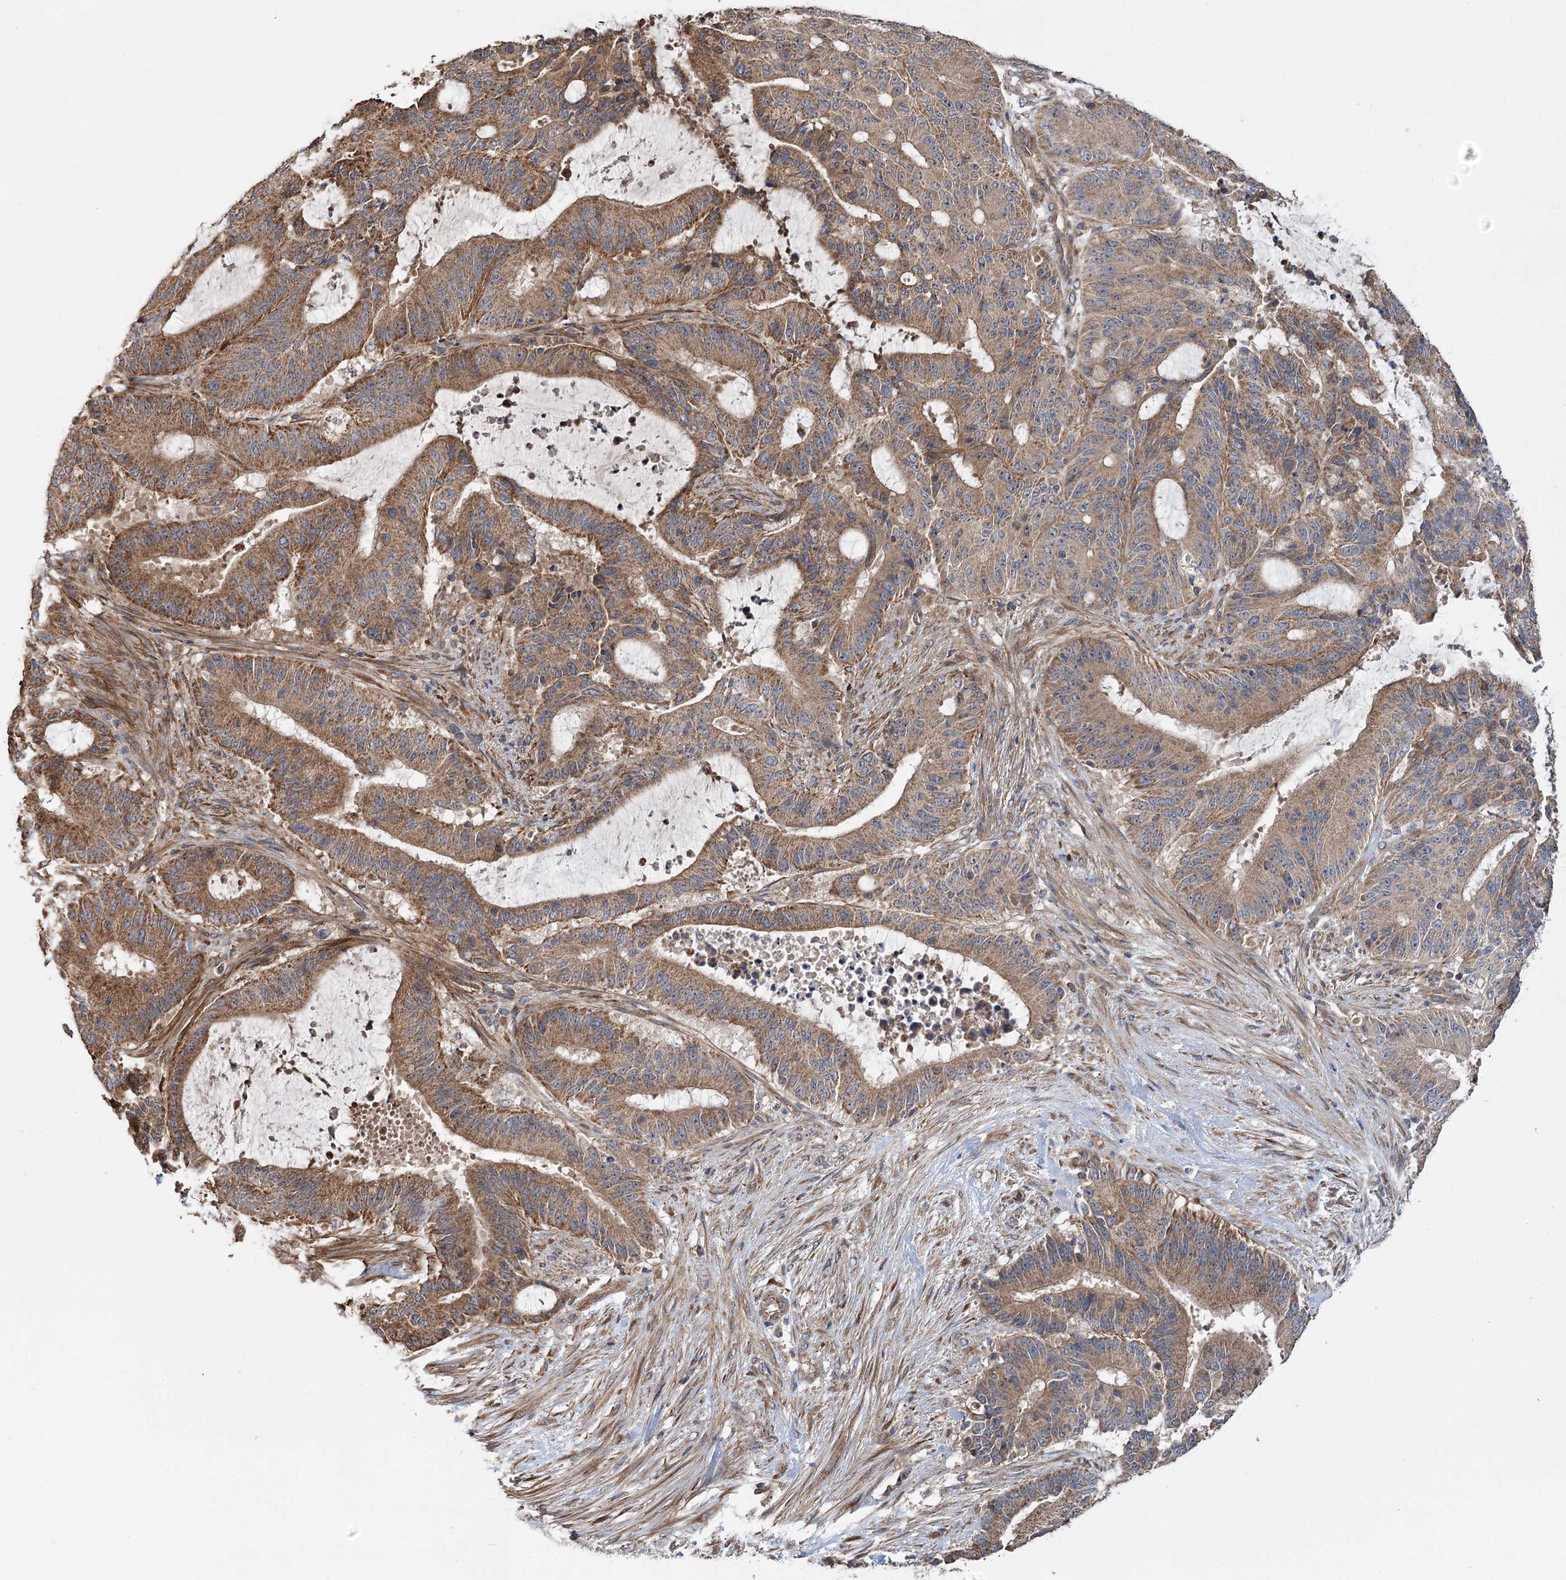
{"staining": {"intensity": "moderate", "quantity": ">75%", "location": "cytoplasmic/membranous"}, "tissue": "liver cancer", "cell_type": "Tumor cells", "image_type": "cancer", "snomed": [{"axis": "morphology", "description": "Normal tissue, NOS"}, {"axis": "morphology", "description": "Cholangiocarcinoma"}, {"axis": "topography", "description": "Liver"}, {"axis": "topography", "description": "Peripheral nerve tissue"}], "caption": "This is a photomicrograph of IHC staining of cholangiocarcinoma (liver), which shows moderate expression in the cytoplasmic/membranous of tumor cells.", "gene": "RWDD4", "patient": {"sex": "female", "age": 73}}